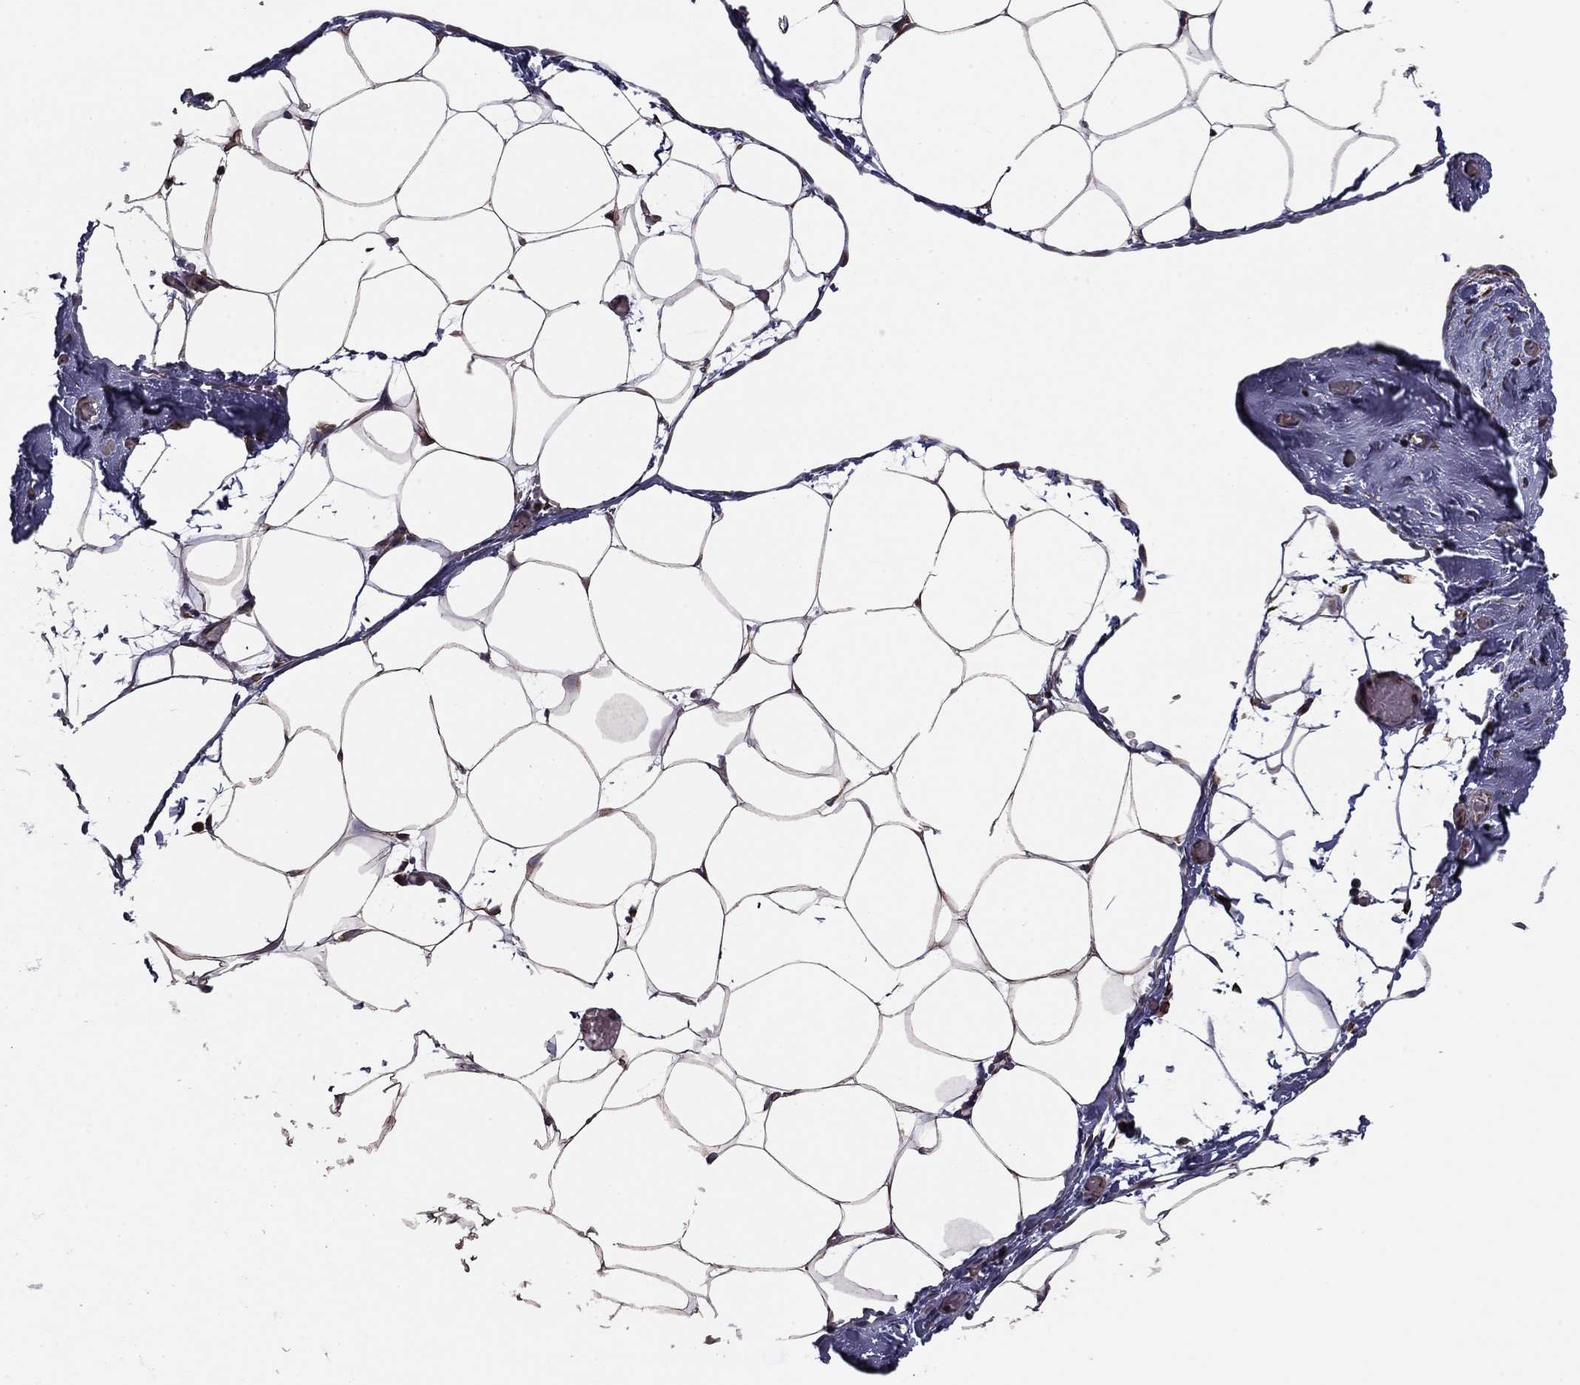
{"staining": {"intensity": "weak", "quantity": "<25%", "location": "cytoplasmic/membranous"}, "tissue": "adipose tissue", "cell_type": "Adipocytes", "image_type": "normal", "snomed": [{"axis": "morphology", "description": "Normal tissue, NOS"}, {"axis": "topography", "description": "Adipose tissue"}], "caption": "Adipocytes show no significant expression in benign adipose tissue.", "gene": "CLSTN1", "patient": {"sex": "male", "age": 57}}